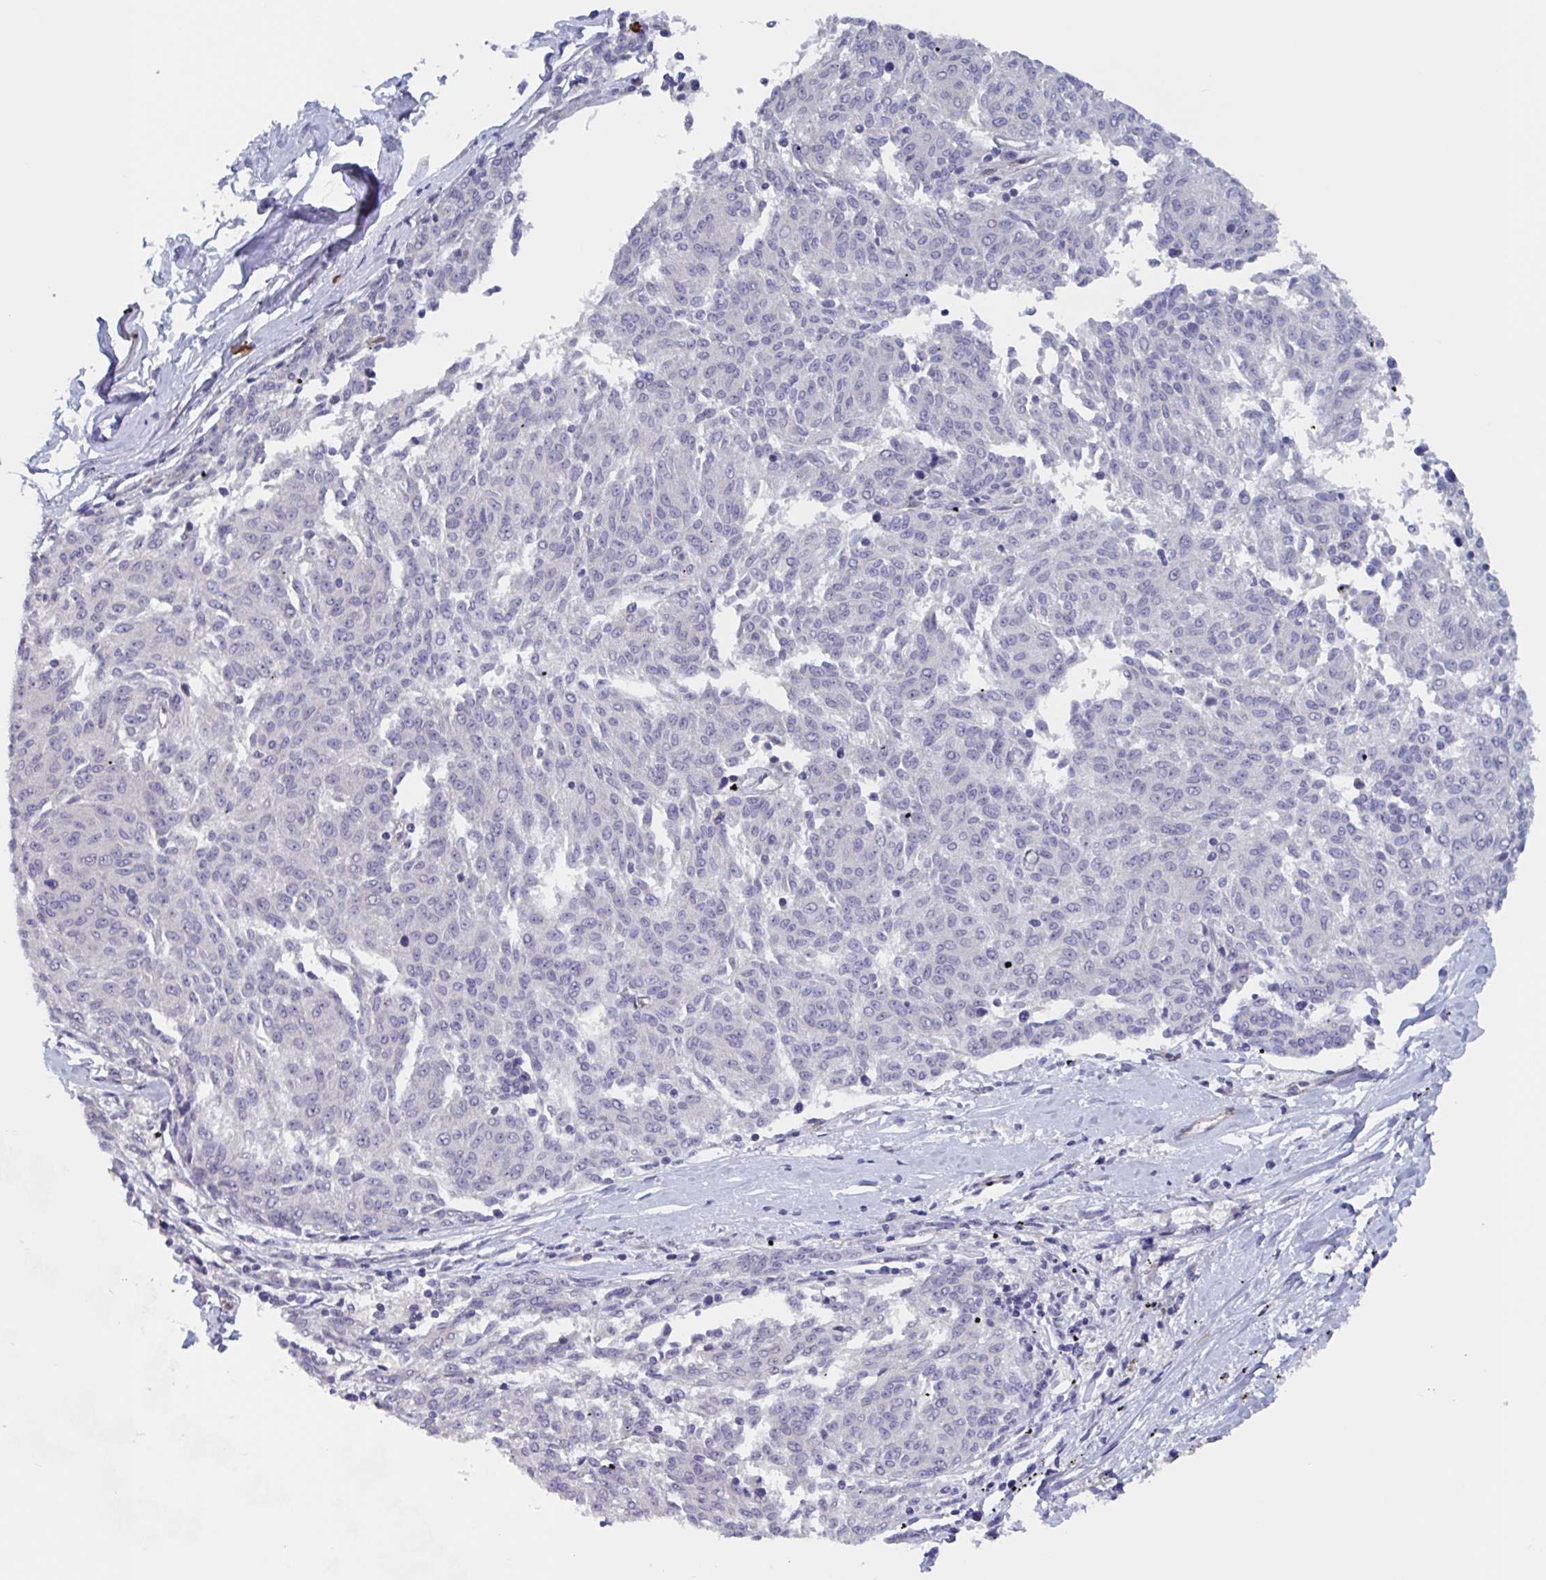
{"staining": {"intensity": "negative", "quantity": "none", "location": "none"}, "tissue": "melanoma", "cell_type": "Tumor cells", "image_type": "cancer", "snomed": [{"axis": "morphology", "description": "Malignant melanoma, NOS"}, {"axis": "topography", "description": "Skin"}], "caption": "Immunohistochemistry (IHC) photomicrograph of neoplastic tissue: malignant melanoma stained with DAB shows no significant protein staining in tumor cells.", "gene": "ST14", "patient": {"sex": "female", "age": 72}}